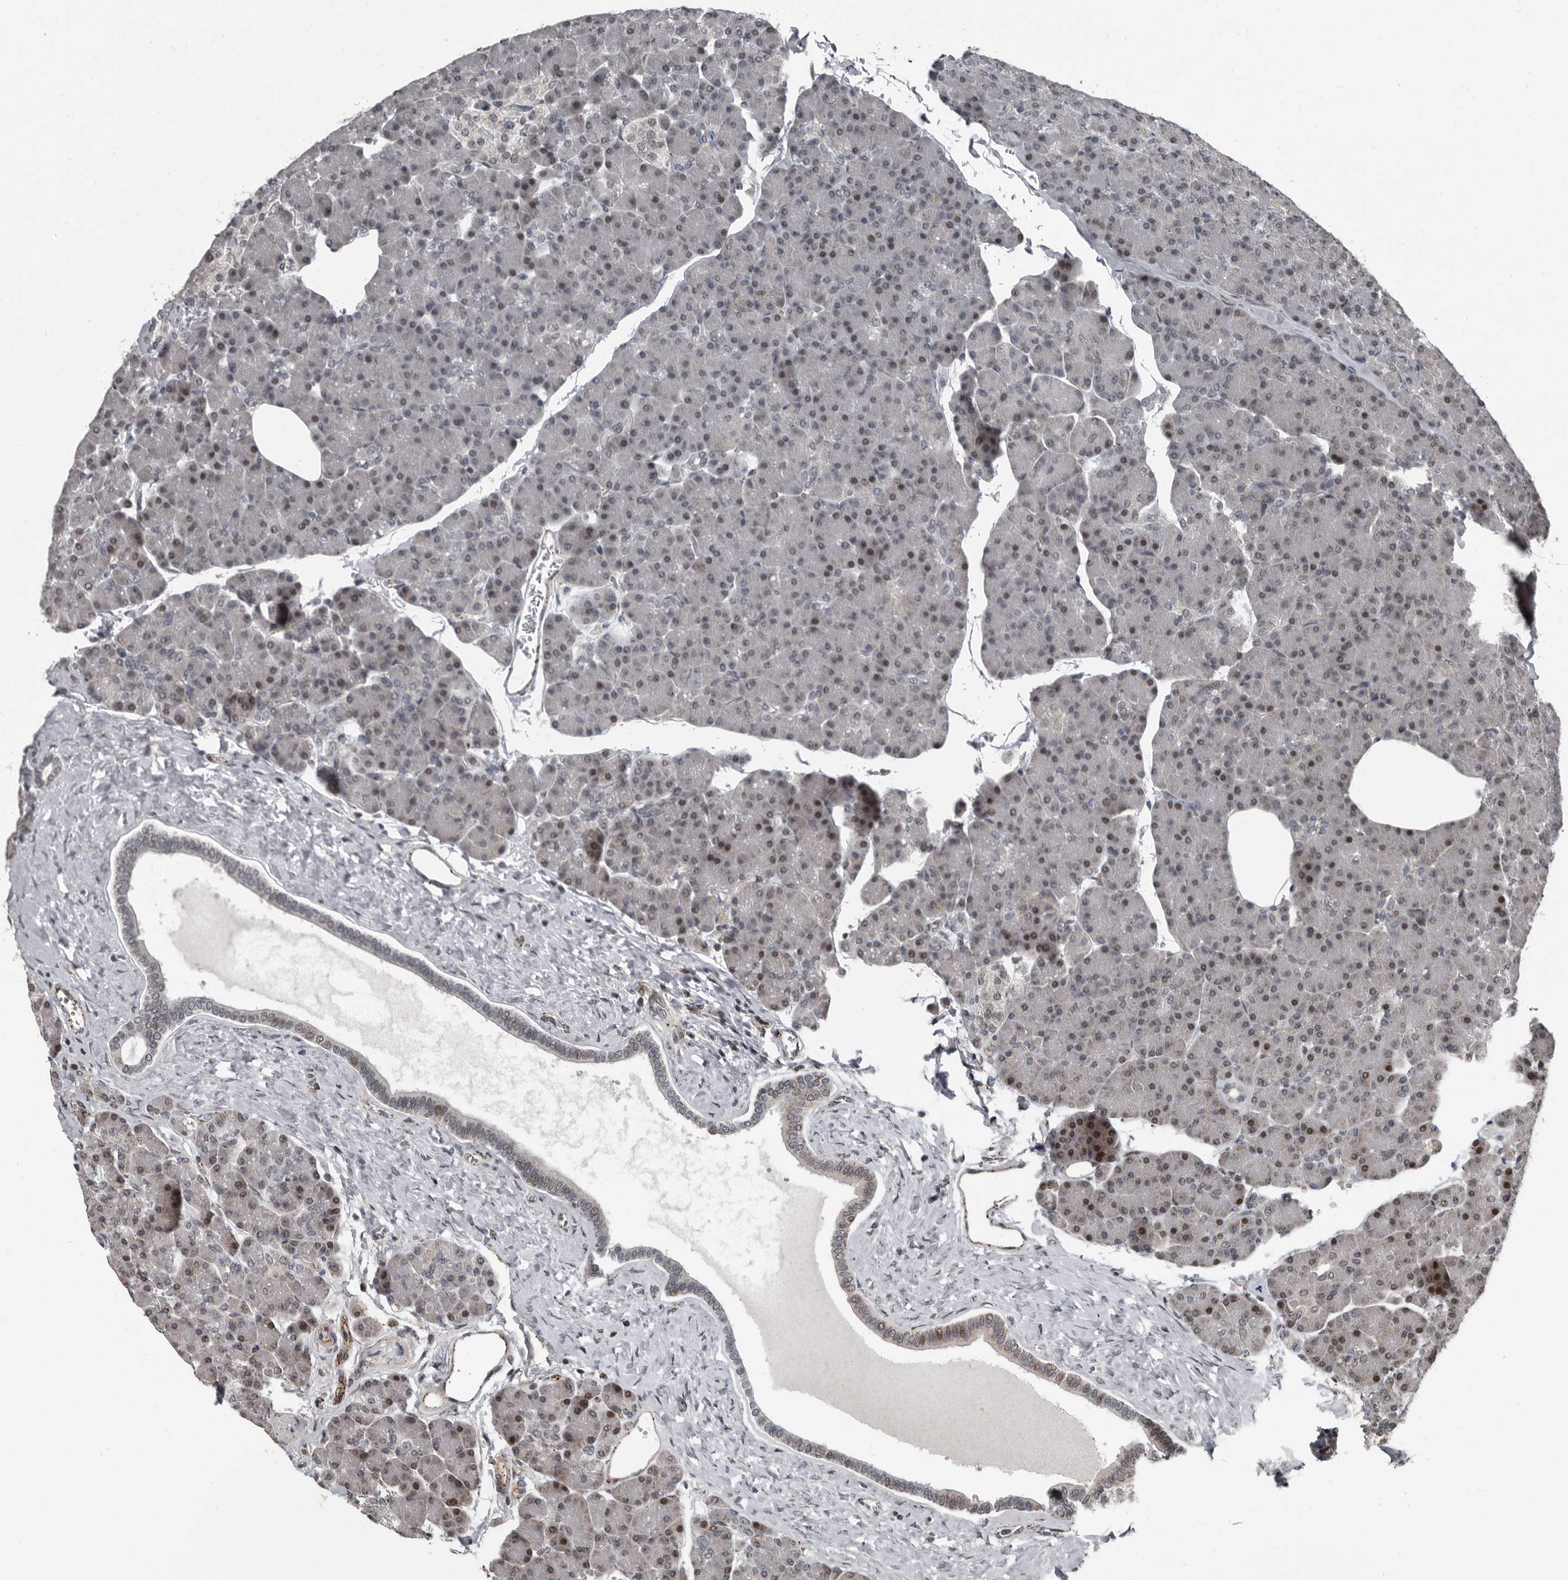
{"staining": {"intensity": "strong", "quantity": "25%-75%", "location": "nuclear"}, "tissue": "pancreas", "cell_type": "Exocrine glandular cells", "image_type": "normal", "snomed": [{"axis": "morphology", "description": "Normal tissue, NOS"}, {"axis": "topography", "description": "Pancreas"}], "caption": "DAB immunohistochemical staining of normal human pancreas demonstrates strong nuclear protein staining in about 25%-75% of exocrine glandular cells.", "gene": "CHD1L", "patient": {"sex": "female", "age": 43}}